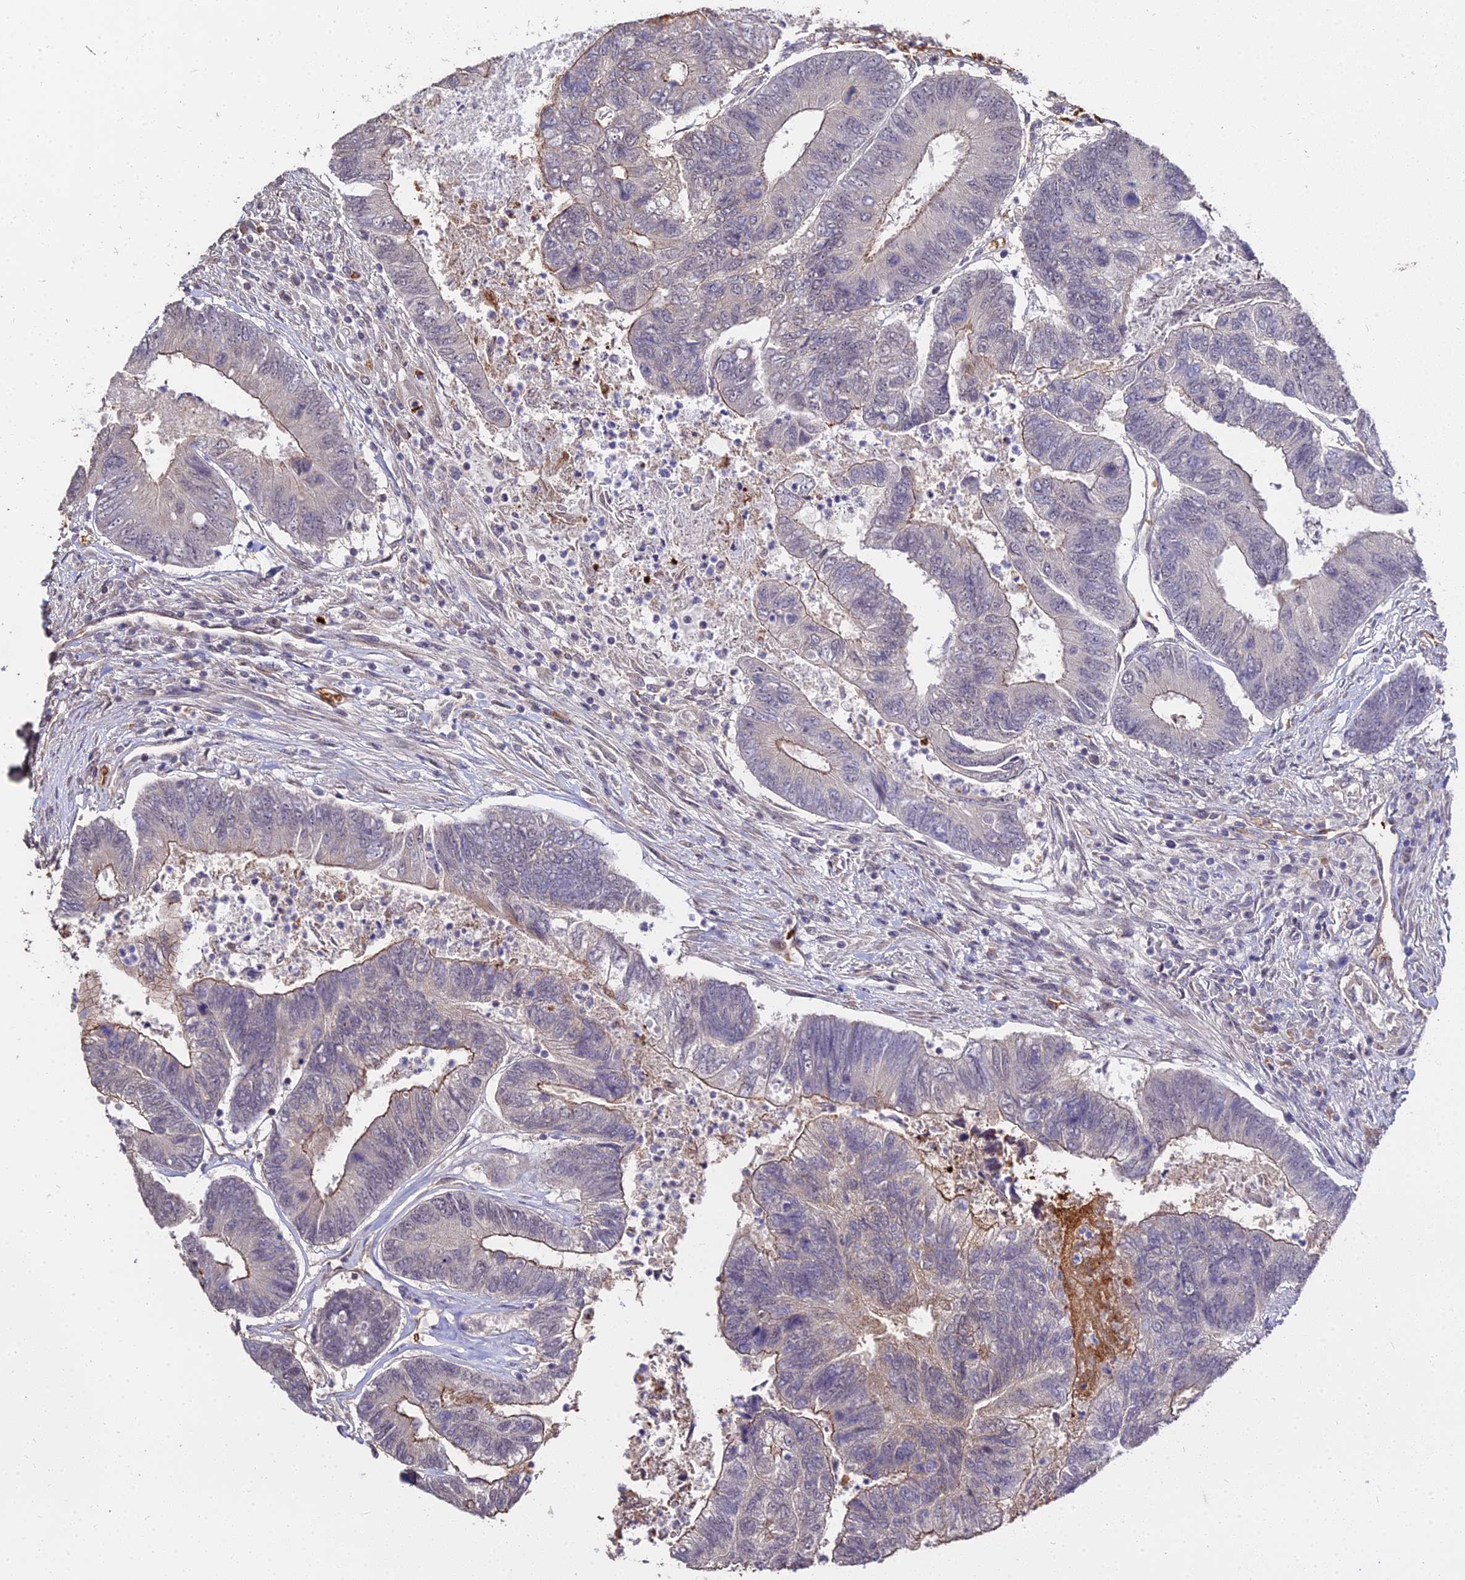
{"staining": {"intensity": "moderate", "quantity": "<25%", "location": "cytoplasmic/membranous"}, "tissue": "colorectal cancer", "cell_type": "Tumor cells", "image_type": "cancer", "snomed": [{"axis": "morphology", "description": "Adenocarcinoma, NOS"}, {"axis": "topography", "description": "Colon"}], "caption": "Colorectal adenocarcinoma stained with DAB (3,3'-diaminobenzidine) immunohistochemistry reveals low levels of moderate cytoplasmic/membranous positivity in about <25% of tumor cells.", "gene": "ZDBF2", "patient": {"sex": "female", "age": 67}}